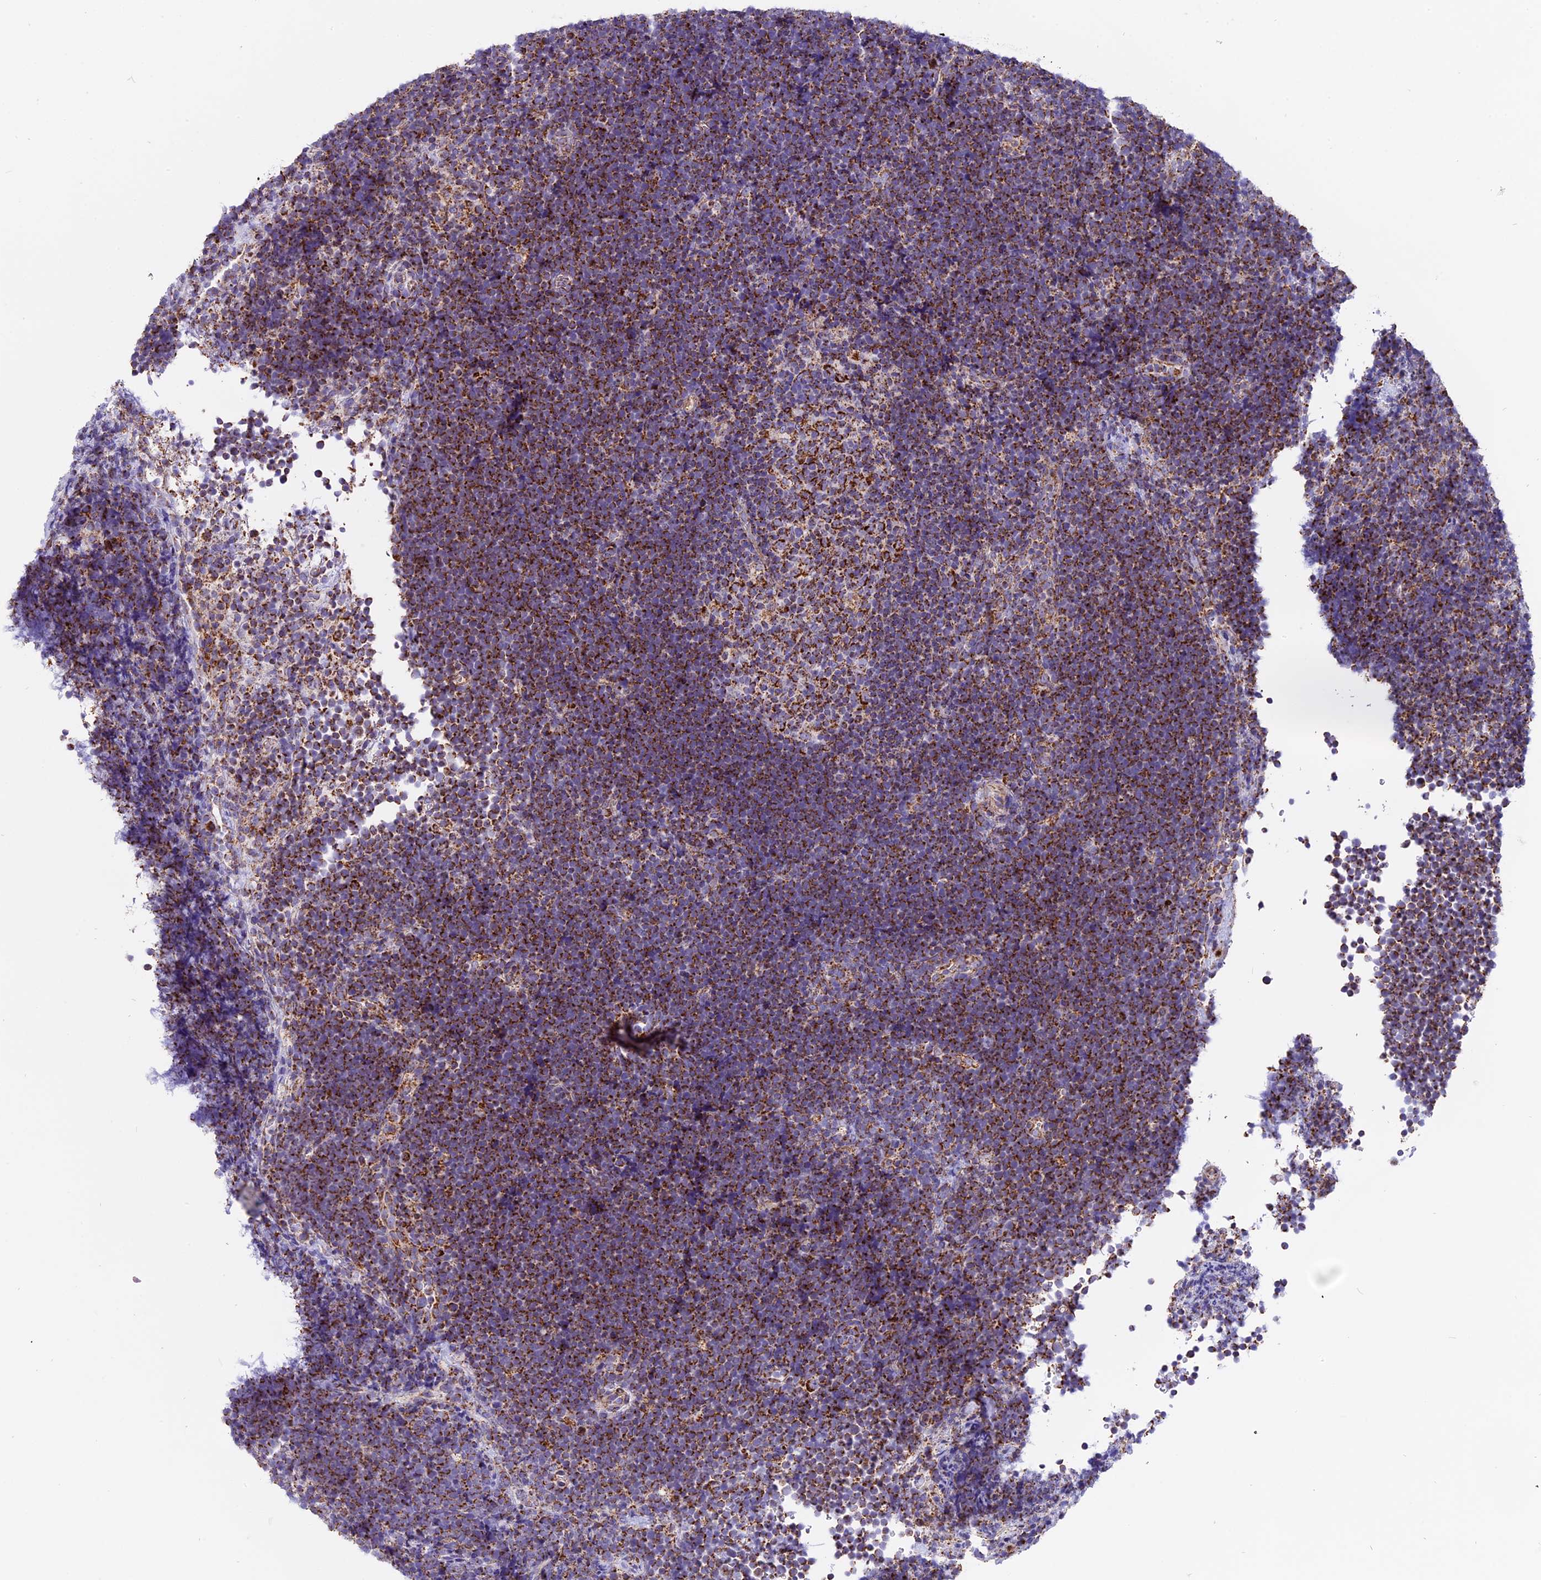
{"staining": {"intensity": "strong", "quantity": ">75%", "location": "cytoplasmic/membranous"}, "tissue": "lymphoma", "cell_type": "Tumor cells", "image_type": "cancer", "snomed": [{"axis": "morphology", "description": "Malignant lymphoma, non-Hodgkin's type, High grade"}, {"axis": "topography", "description": "Lymph node"}], "caption": "This micrograph demonstrates immunohistochemistry (IHC) staining of malignant lymphoma, non-Hodgkin's type (high-grade), with high strong cytoplasmic/membranous expression in about >75% of tumor cells.", "gene": "MRPS34", "patient": {"sex": "male", "age": 13}}